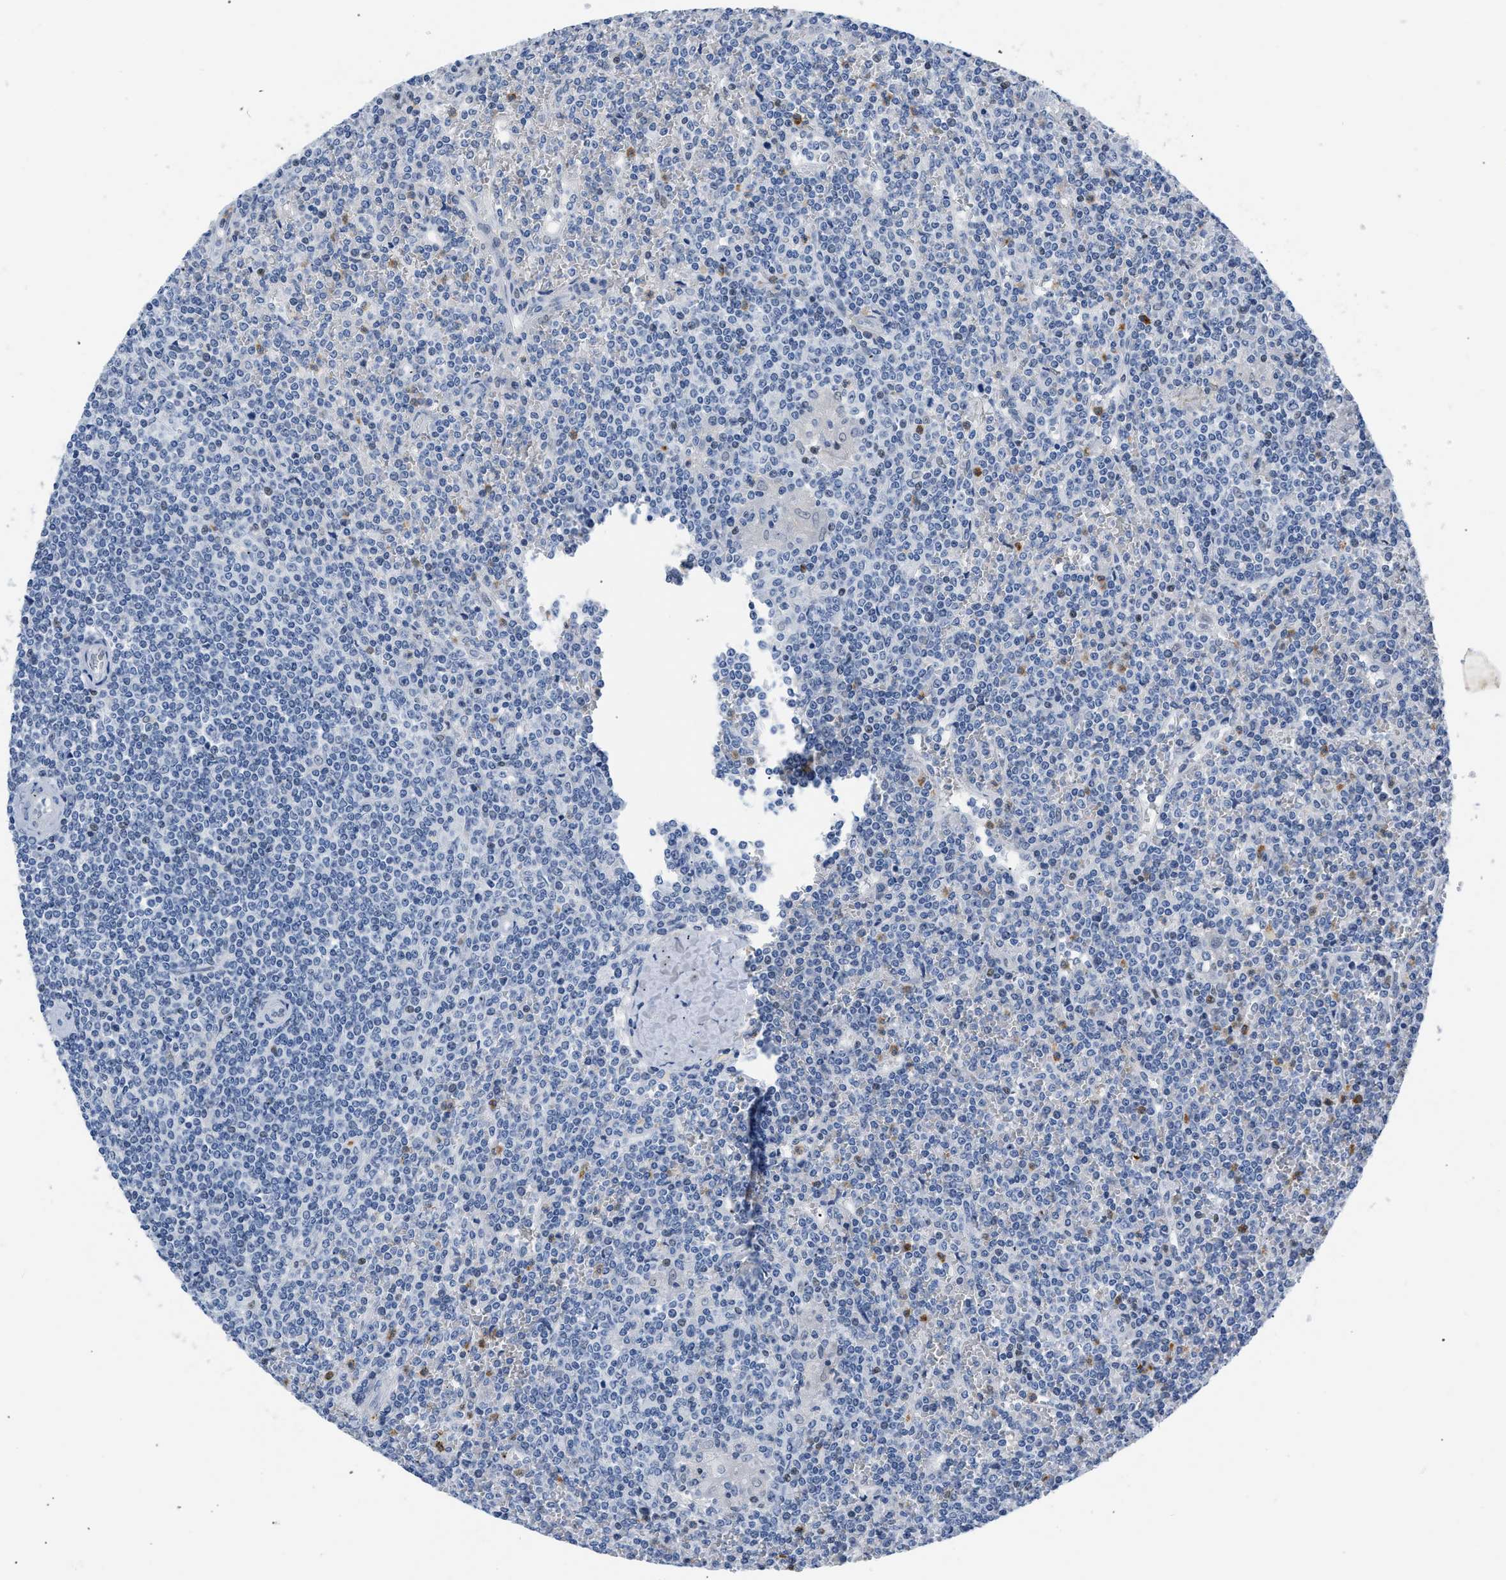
{"staining": {"intensity": "negative", "quantity": "none", "location": "none"}, "tissue": "lymphoma", "cell_type": "Tumor cells", "image_type": "cancer", "snomed": [{"axis": "morphology", "description": "Malignant lymphoma, non-Hodgkin's type, Low grade"}, {"axis": "topography", "description": "Spleen"}], "caption": "Low-grade malignant lymphoma, non-Hodgkin's type stained for a protein using immunohistochemistry reveals no expression tumor cells.", "gene": "BOLL", "patient": {"sex": "female", "age": 19}}